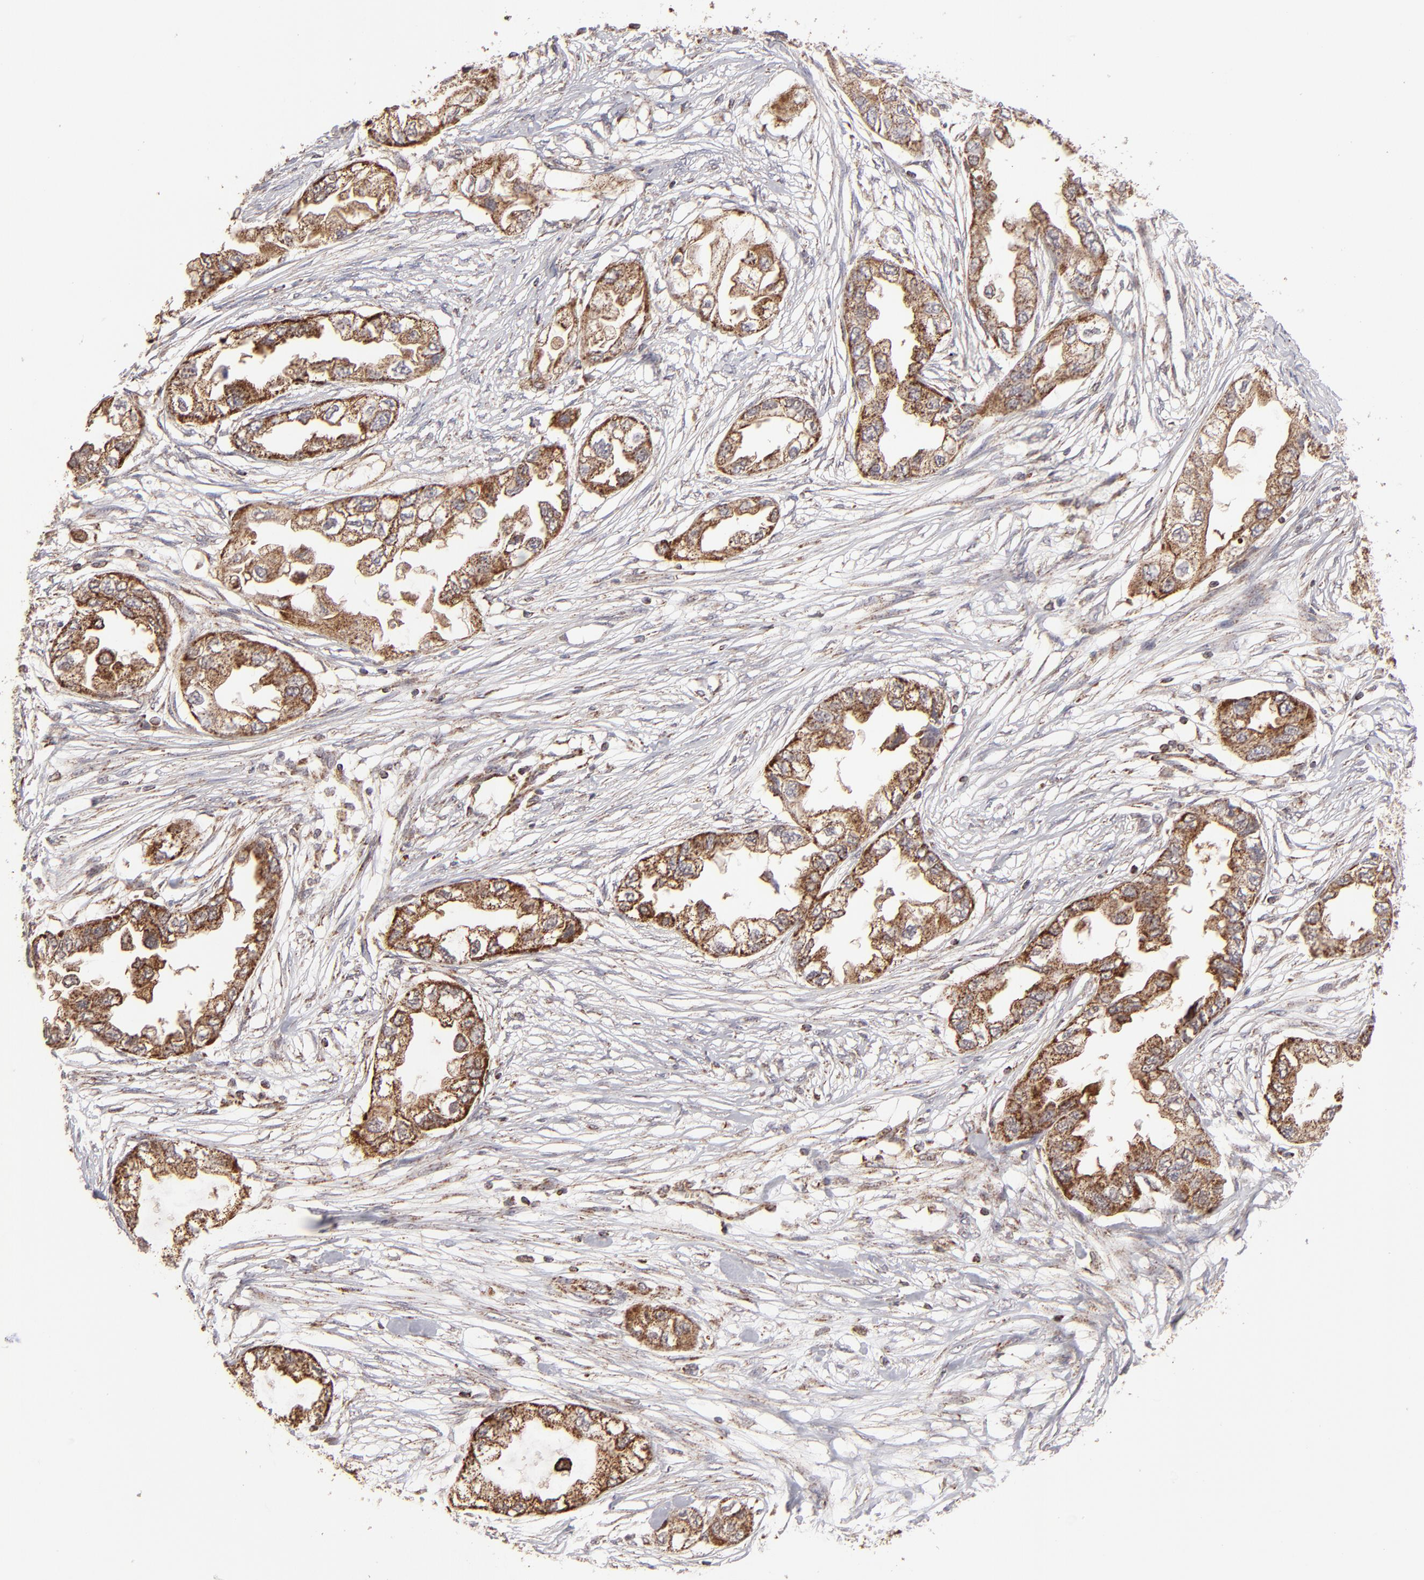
{"staining": {"intensity": "moderate", "quantity": ">75%", "location": "cytoplasmic/membranous"}, "tissue": "endometrial cancer", "cell_type": "Tumor cells", "image_type": "cancer", "snomed": [{"axis": "morphology", "description": "Adenocarcinoma, NOS"}, {"axis": "topography", "description": "Endometrium"}], "caption": "Human endometrial cancer (adenocarcinoma) stained with a brown dye demonstrates moderate cytoplasmic/membranous positive staining in about >75% of tumor cells.", "gene": "SLC15A1", "patient": {"sex": "female", "age": 67}}